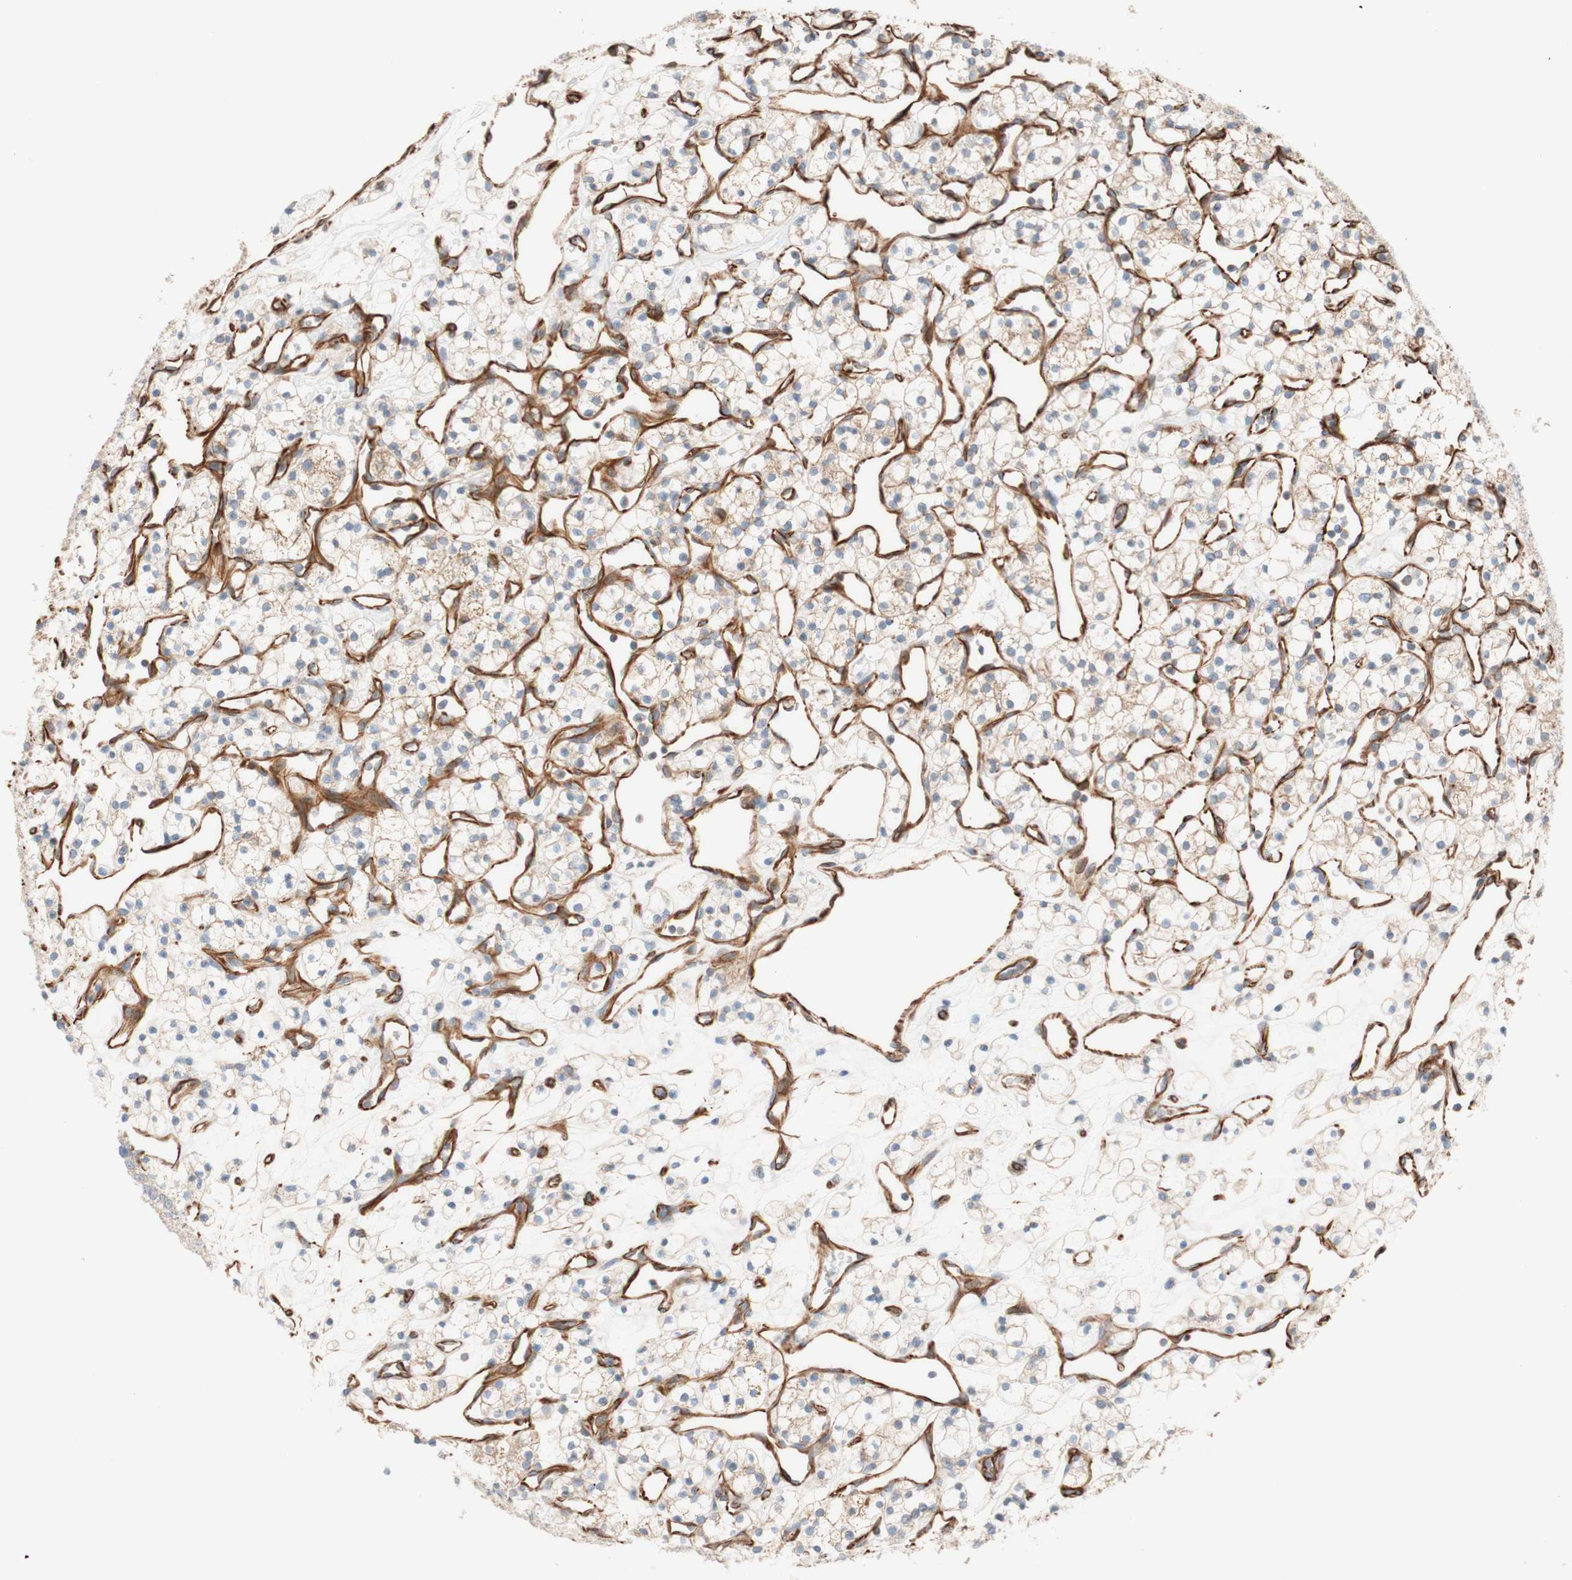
{"staining": {"intensity": "weak", "quantity": ">75%", "location": "cytoplasmic/membranous"}, "tissue": "renal cancer", "cell_type": "Tumor cells", "image_type": "cancer", "snomed": [{"axis": "morphology", "description": "Adenocarcinoma, NOS"}, {"axis": "topography", "description": "Kidney"}], "caption": "Immunohistochemical staining of human renal adenocarcinoma shows low levels of weak cytoplasmic/membranous protein staining in approximately >75% of tumor cells. Nuclei are stained in blue.", "gene": "C1orf43", "patient": {"sex": "female", "age": 60}}